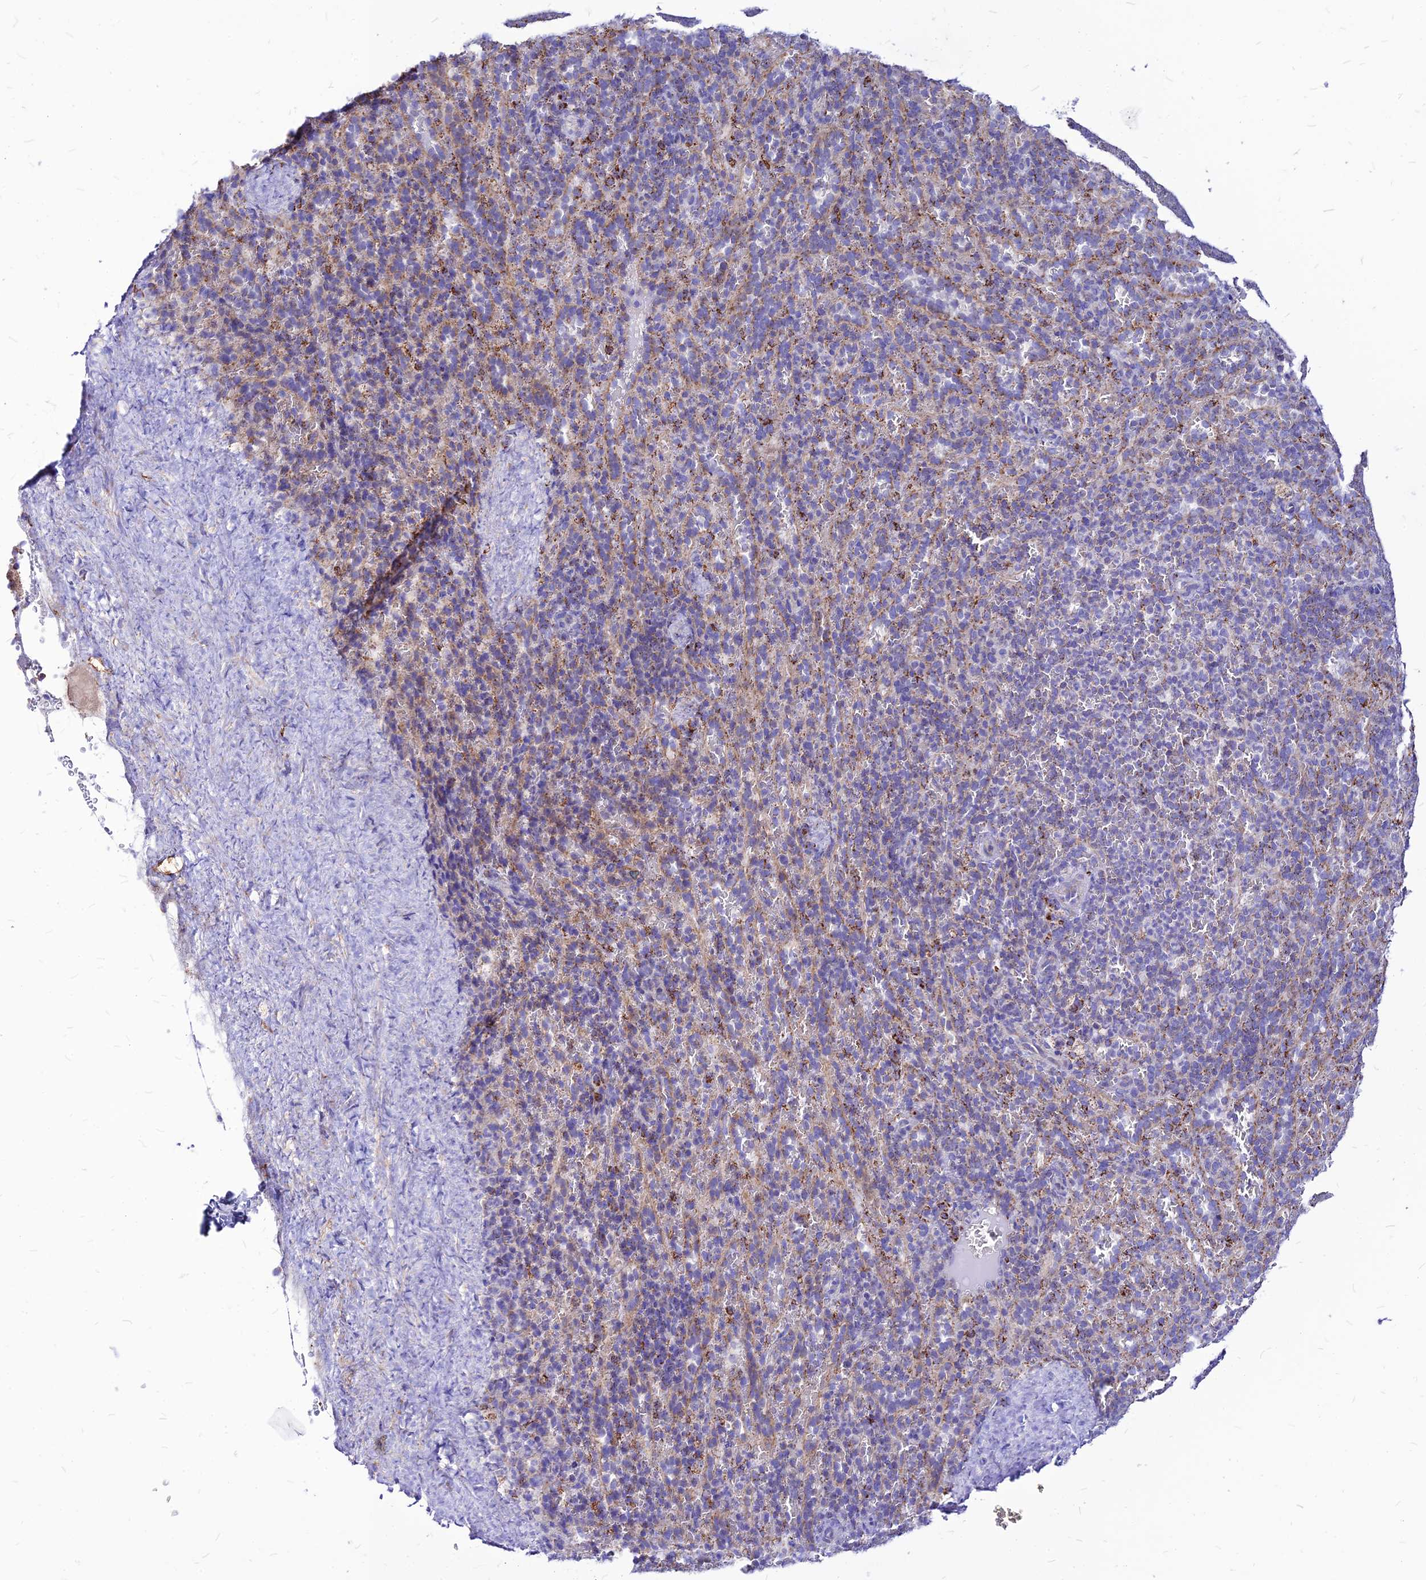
{"staining": {"intensity": "negative", "quantity": "none", "location": "none"}, "tissue": "spleen", "cell_type": "Cells in red pulp", "image_type": "normal", "snomed": [{"axis": "morphology", "description": "Normal tissue, NOS"}, {"axis": "topography", "description": "Spleen"}], "caption": "DAB immunohistochemical staining of normal spleen demonstrates no significant staining in cells in red pulp. (DAB (3,3'-diaminobenzidine) immunohistochemistry with hematoxylin counter stain).", "gene": "ECI1", "patient": {"sex": "female", "age": 21}}